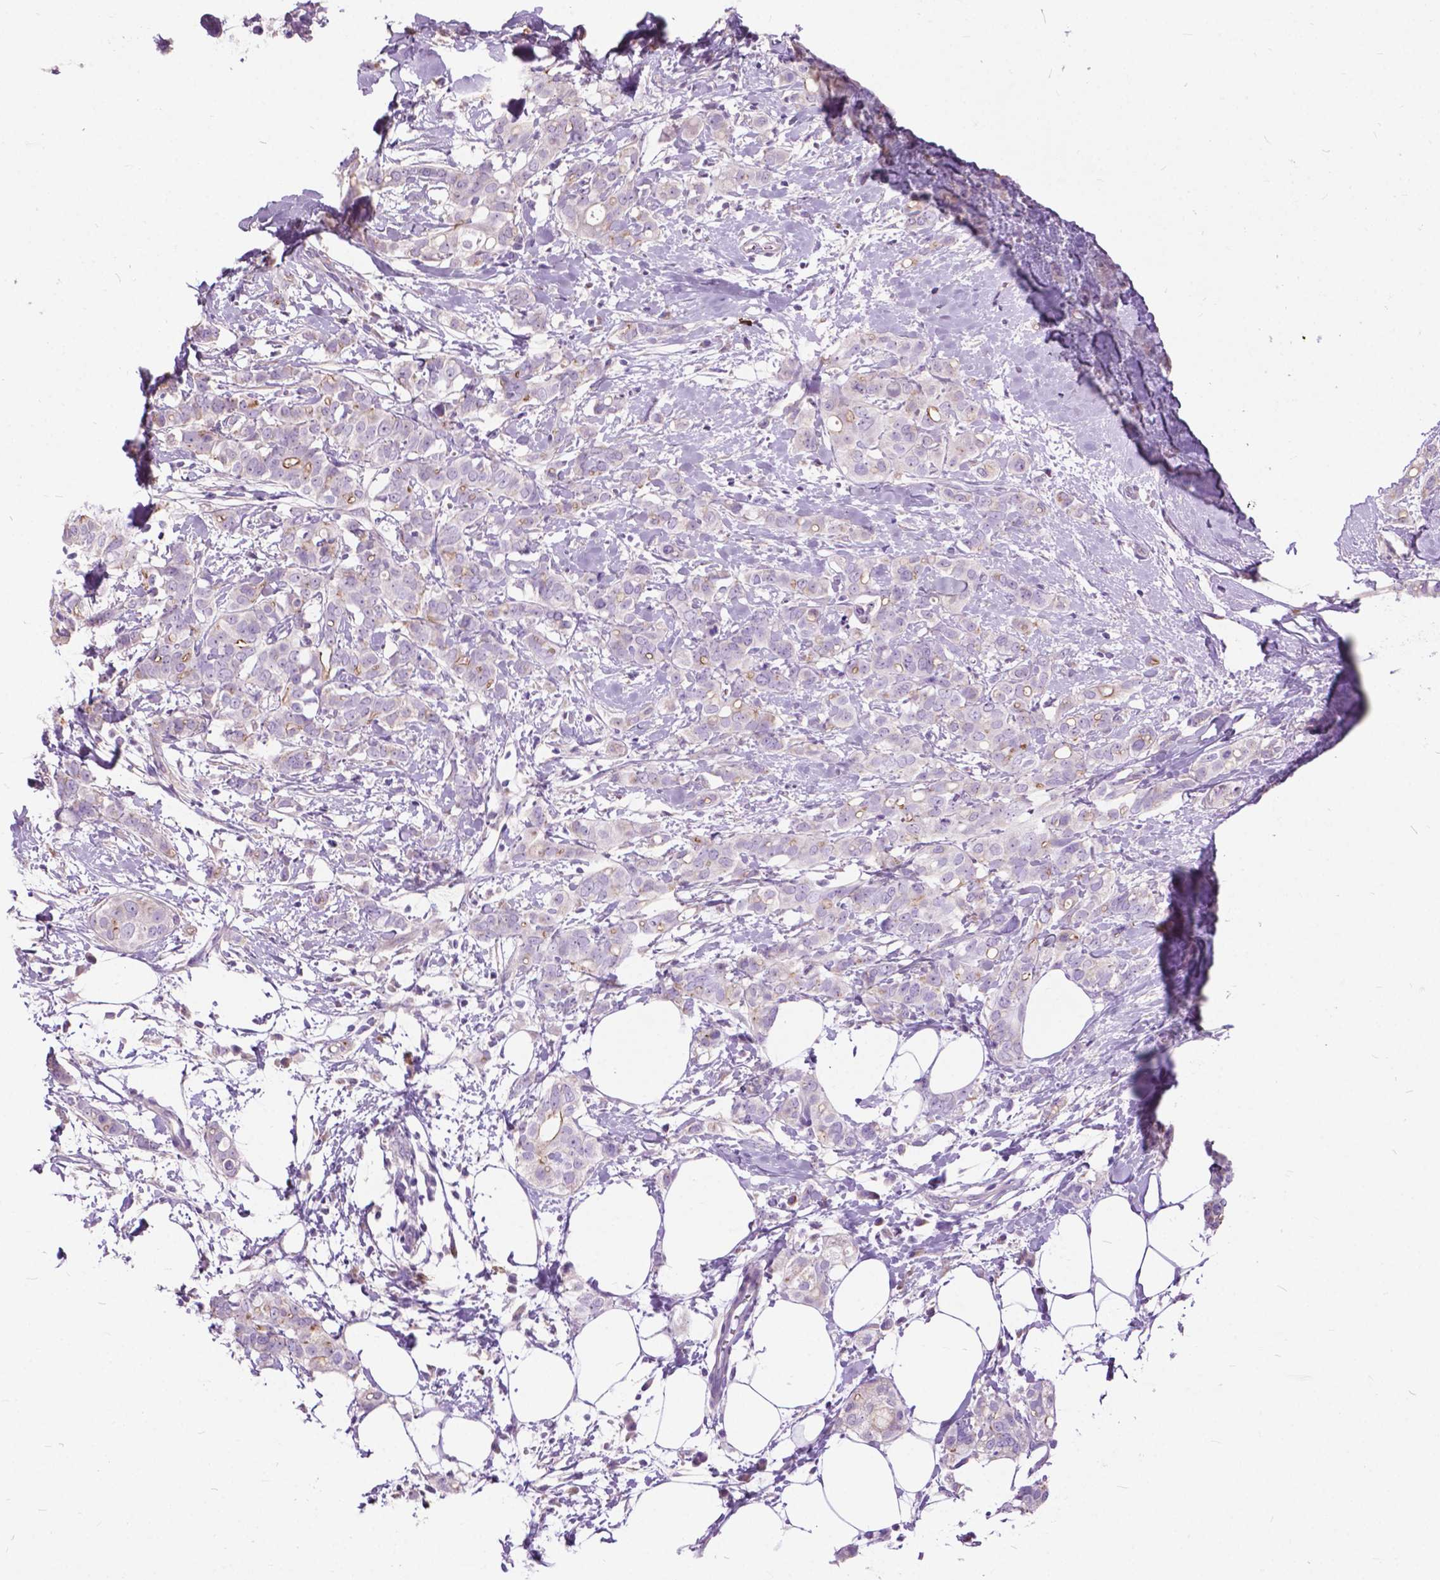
{"staining": {"intensity": "moderate", "quantity": "<25%", "location": "cytoplasmic/membranous"}, "tissue": "breast cancer", "cell_type": "Tumor cells", "image_type": "cancer", "snomed": [{"axis": "morphology", "description": "Duct carcinoma"}, {"axis": "topography", "description": "Breast"}], "caption": "The micrograph demonstrates staining of breast cancer, revealing moderate cytoplasmic/membranous protein expression (brown color) within tumor cells.", "gene": "PRR35", "patient": {"sex": "female", "age": 40}}